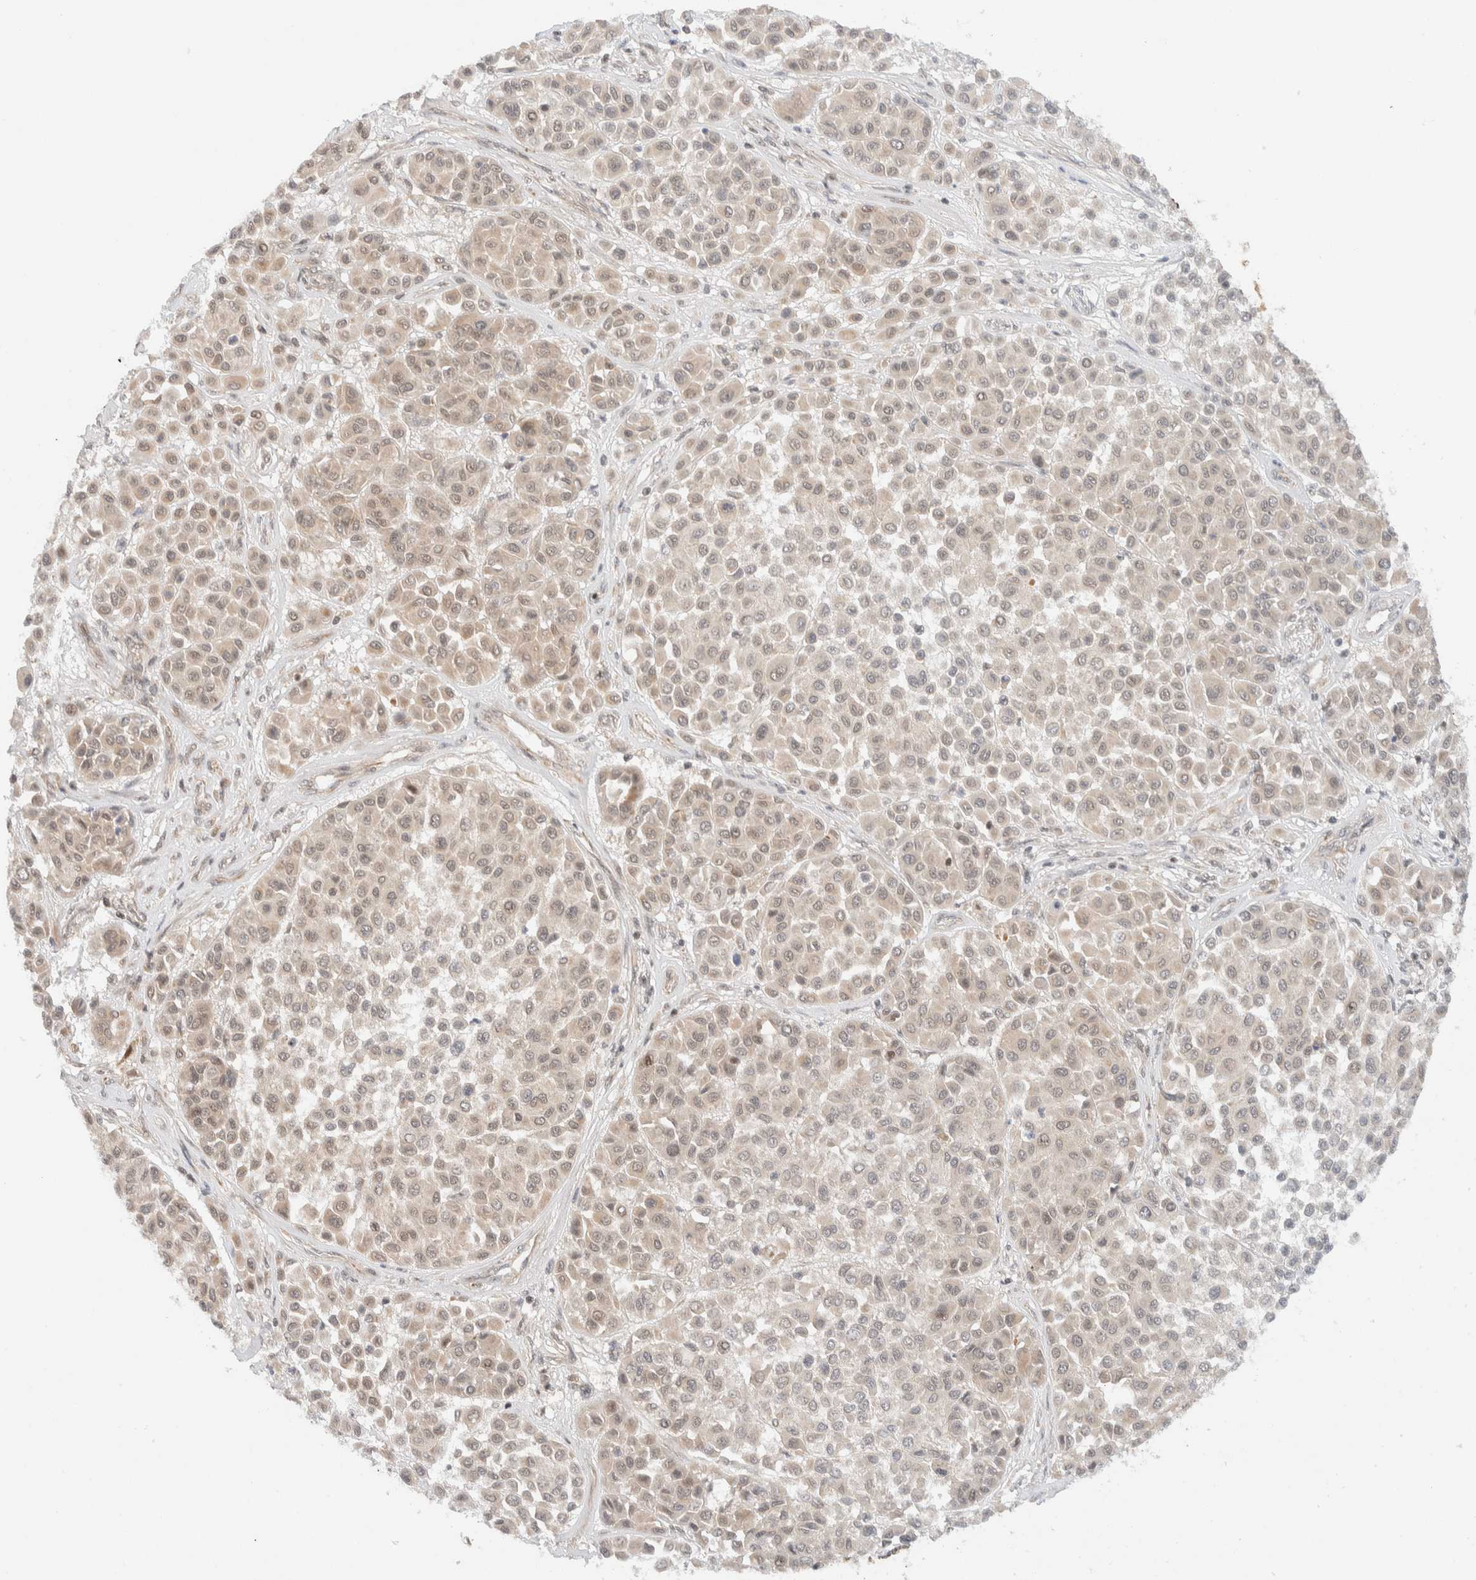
{"staining": {"intensity": "weak", "quantity": "<25%", "location": "cytoplasmic/membranous"}, "tissue": "melanoma", "cell_type": "Tumor cells", "image_type": "cancer", "snomed": [{"axis": "morphology", "description": "Malignant melanoma, Metastatic site"}, {"axis": "topography", "description": "Soft tissue"}], "caption": "This image is of malignant melanoma (metastatic site) stained with immunohistochemistry to label a protein in brown with the nuclei are counter-stained blue. There is no staining in tumor cells.", "gene": "C8orf76", "patient": {"sex": "male", "age": 41}}